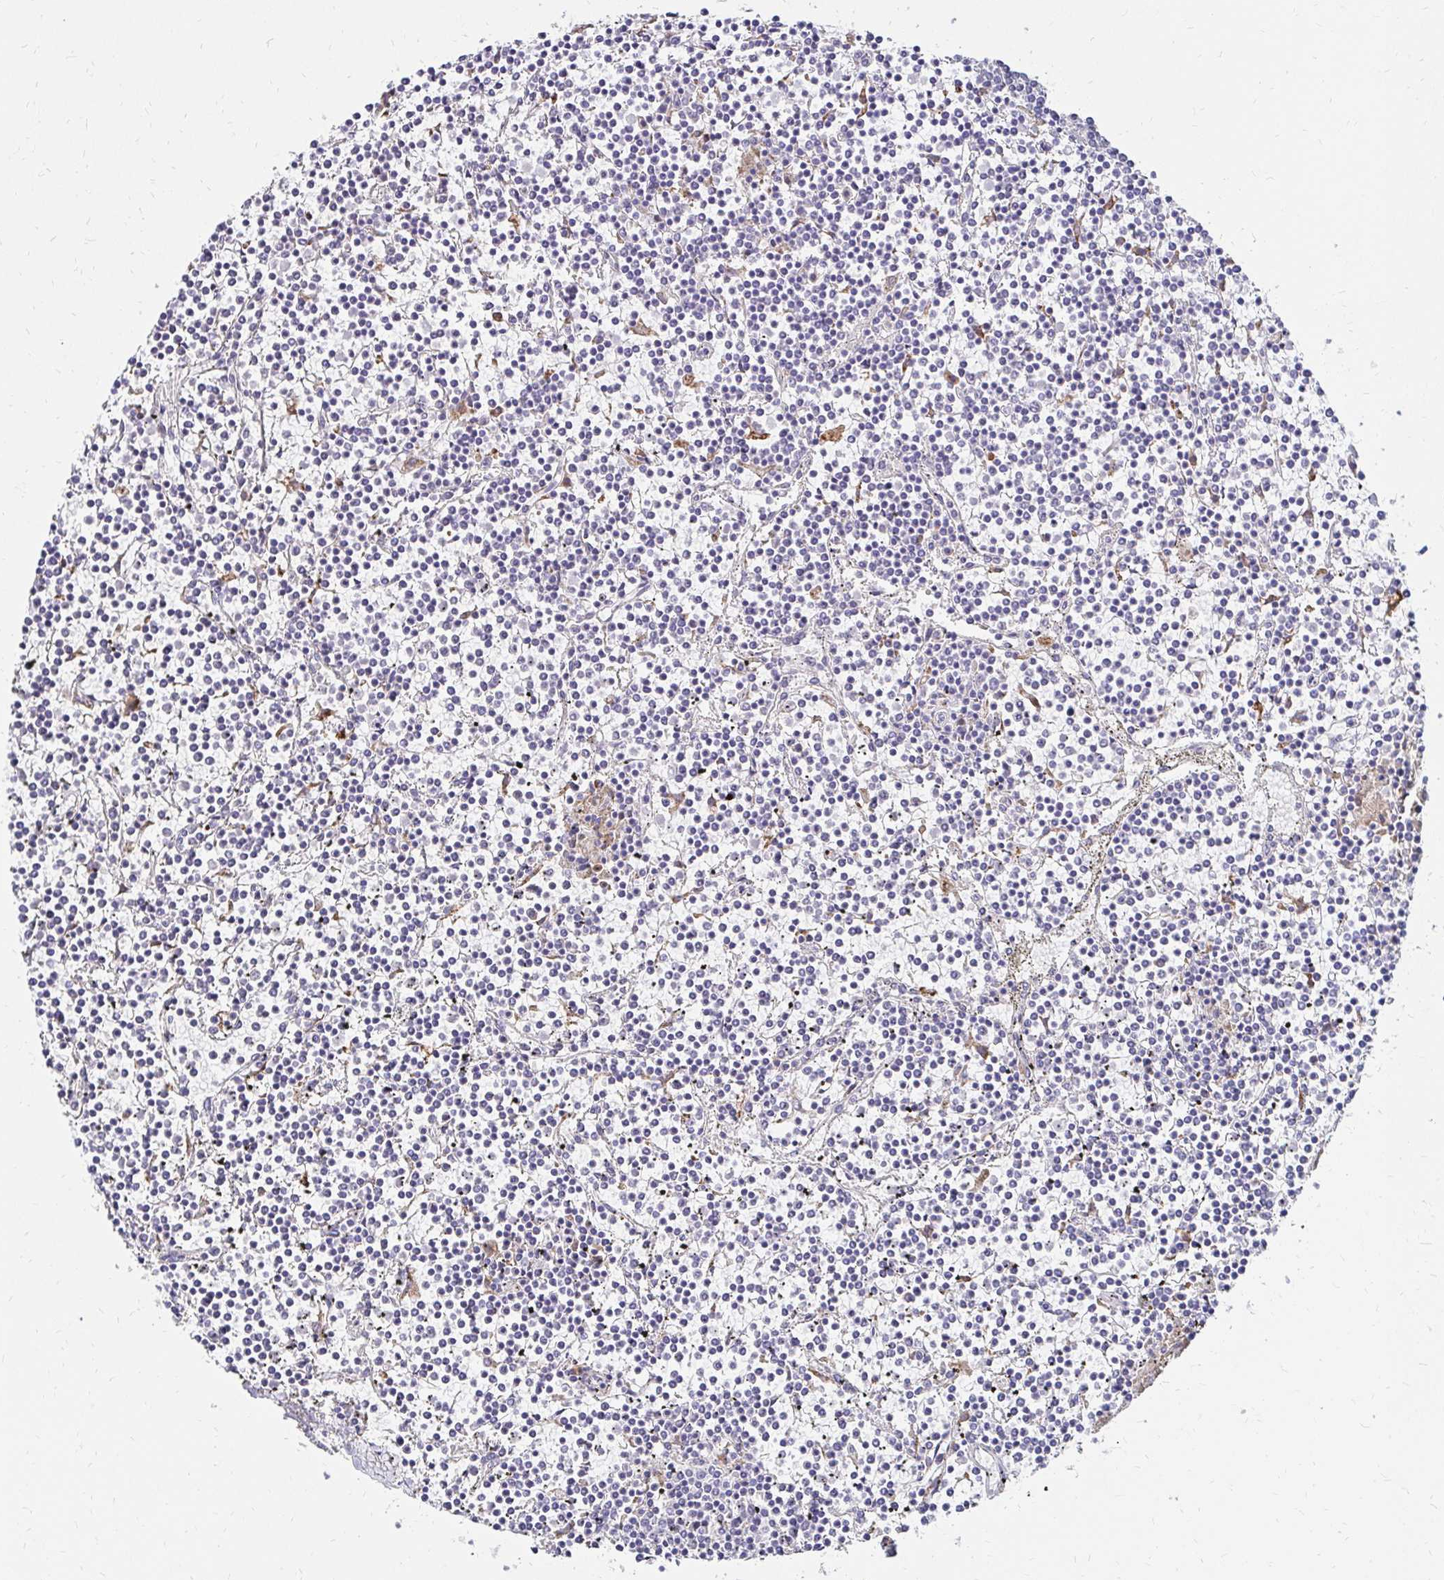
{"staining": {"intensity": "negative", "quantity": "none", "location": "none"}, "tissue": "lymphoma", "cell_type": "Tumor cells", "image_type": "cancer", "snomed": [{"axis": "morphology", "description": "Malignant lymphoma, non-Hodgkin's type, Low grade"}, {"axis": "topography", "description": "Spleen"}], "caption": "Immunohistochemical staining of human lymphoma demonstrates no significant expression in tumor cells. (Stains: DAB IHC with hematoxylin counter stain, Microscopy: brightfield microscopy at high magnification).", "gene": "PRIMA1", "patient": {"sex": "female", "age": 19}}